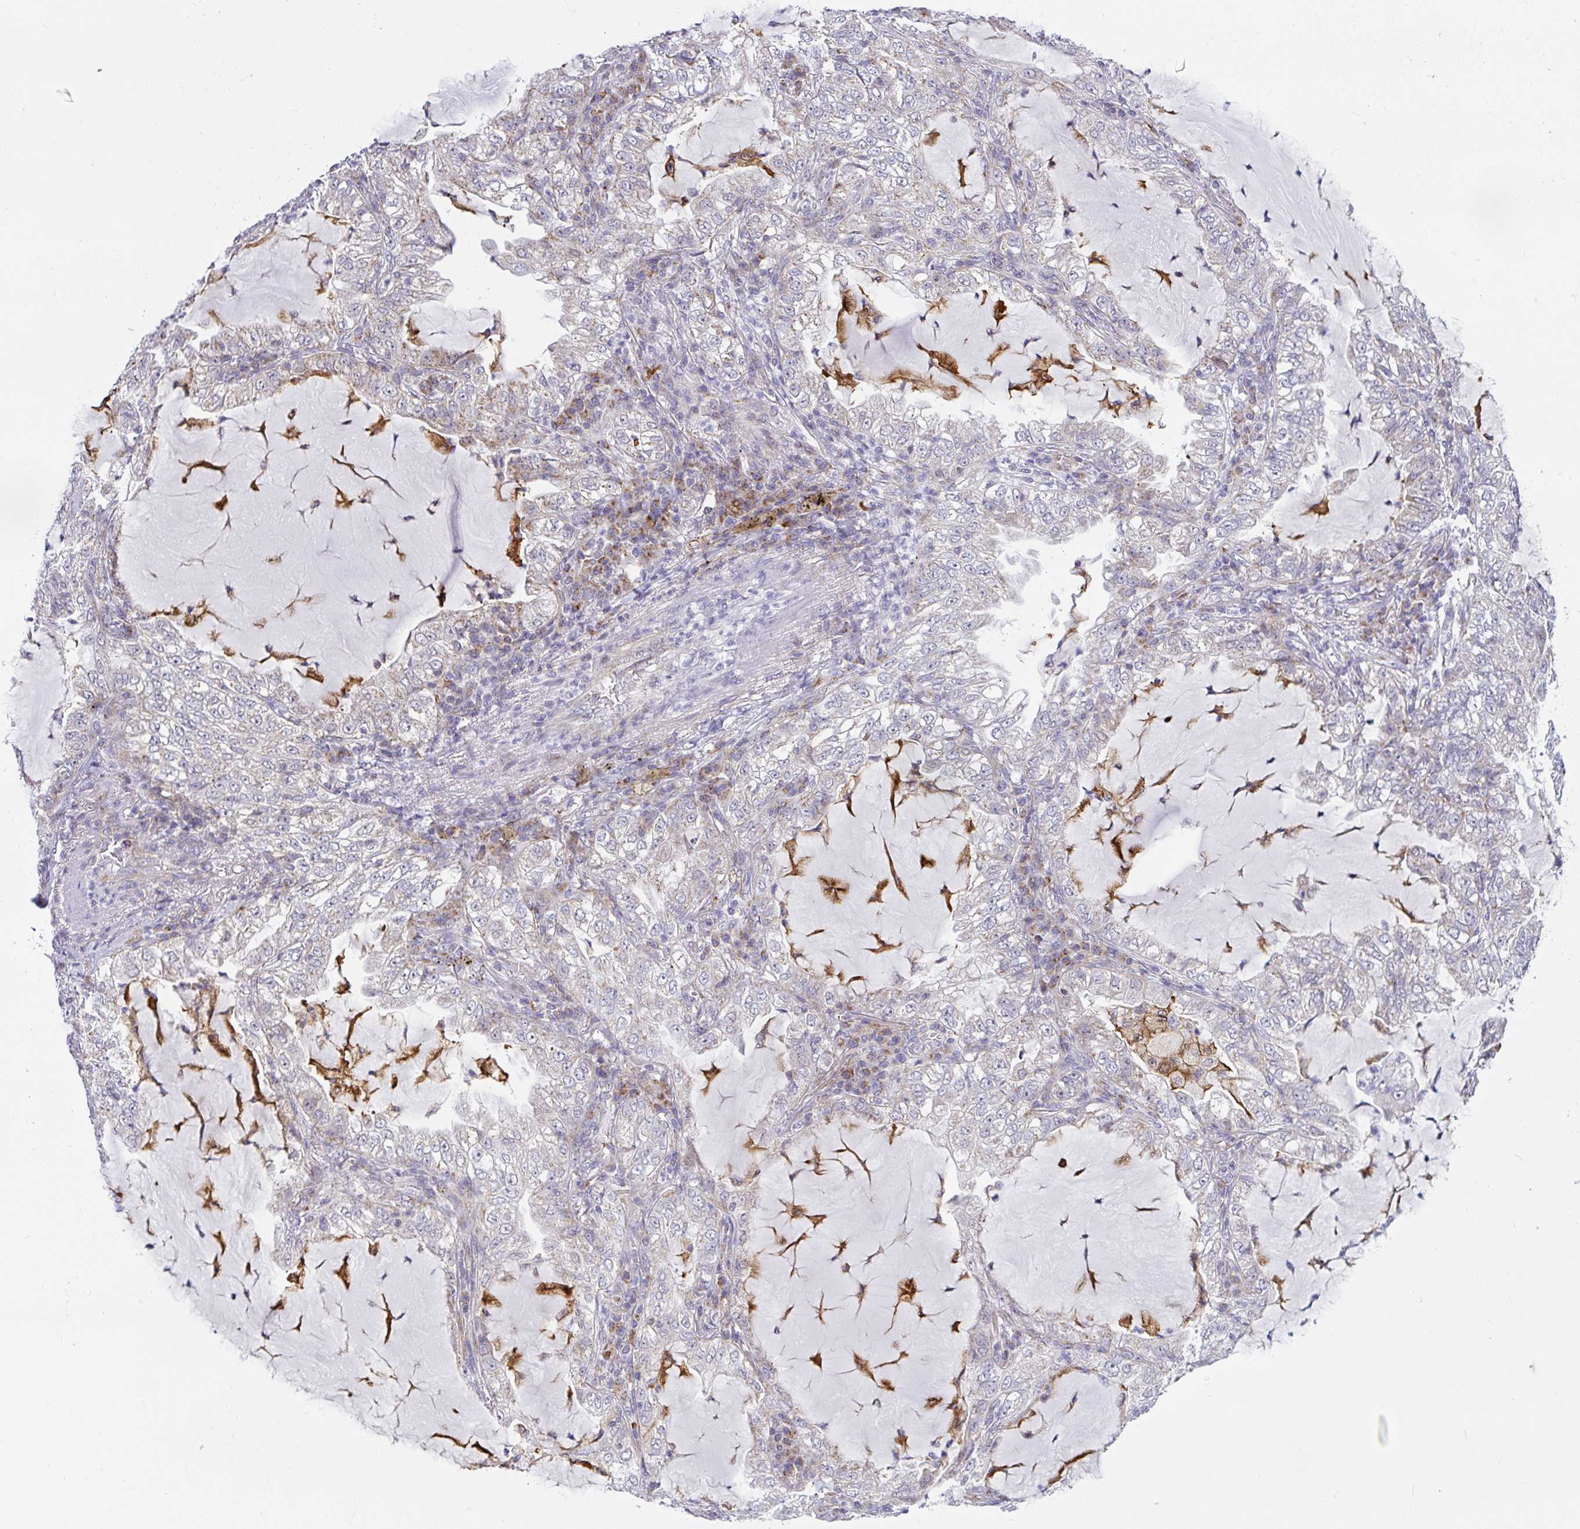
{"staining": {"intensity": "weak", "quantity": "<25%", "location": "cytoplasmic/membranous"}, "tissue": "lung cancer", "cell_type": "Tumor cells", "image_type": "cancer", "snomed": [{"axis": "morphology", "description": "Adenocarcinoma, NOS"}, {"axis": "topography", "description": "Lung"}], "caption": "Immunohistochemistry of human lung cancer (adenocarcinoma) reveals no positivity in tumor cells.", "gene": "SRRM4", "patient": {"sex": "female", "age": 73}}